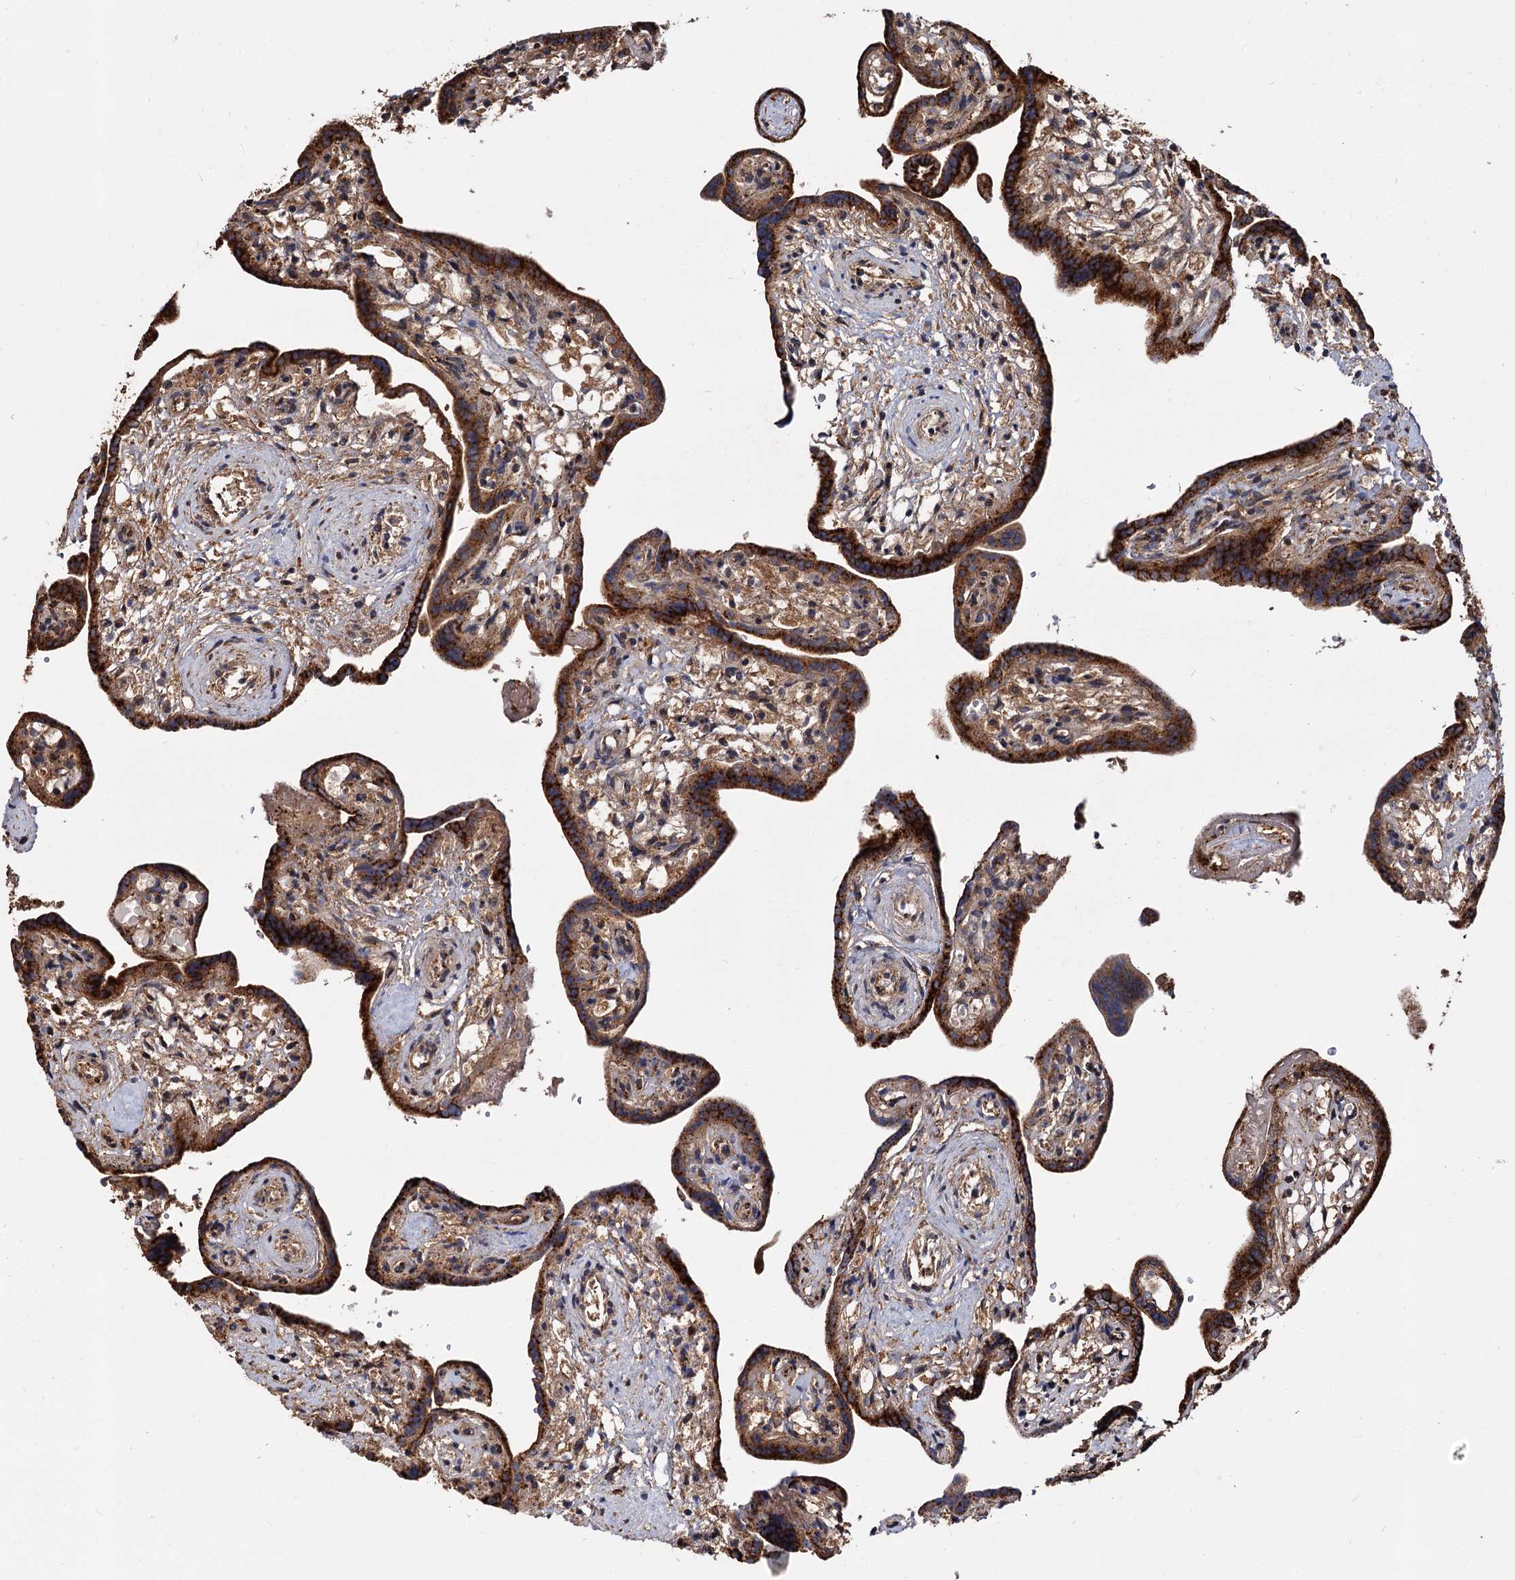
{"staining": {"intensity": "strong", "quantity": ">75%", "location": "cytoplasmic/membranous"}, "tissue": "placenta", "cell_type": "Trophoblastic cells", "image_type": "normal", "snomed": [{"axis": "morphology", "description": "Normal tissue, NOS"}, {"axis": "topography", "description": "Placenta"}], "caption": "Brown immunohistochemical staining in normal human placenta shows strong cytoplasmic/membranous expression in approximately >75% of trophoblastic cells. The staining was performed using DAB to visualize the protein expression in brown, while the nuclei were stained in blue with hematoxylin (Magnification: 20x).", "gene": "CEP192", "patient": {"sex": "female", "age": 37}}